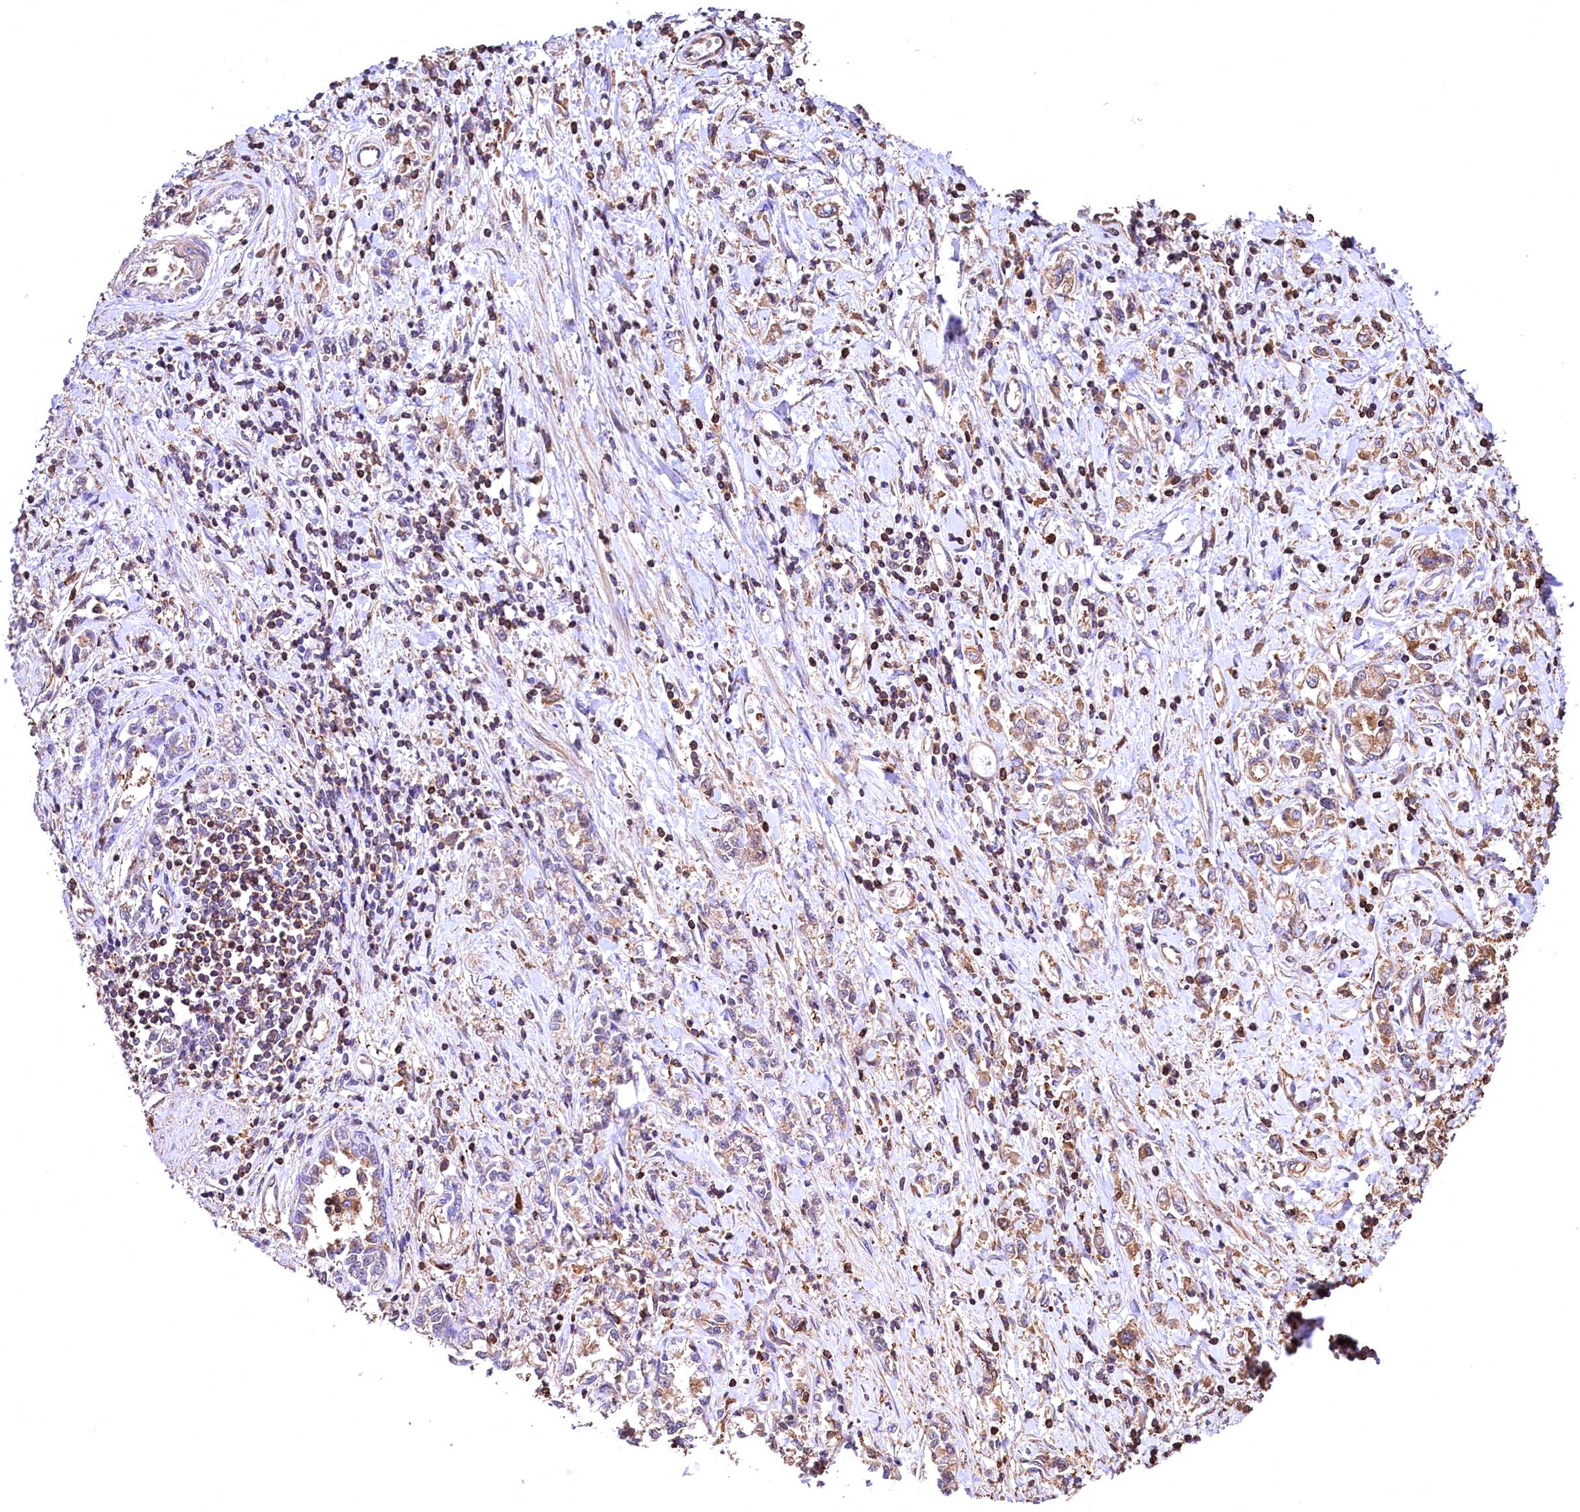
{"staining": {"intensity": "moderate", "quantity": "25%-75%", "location": "cytoplasmic/membranous"}, "tissue": "stomach cancer", "cell_type": "Tumor cells", "image_type": "cancer", "snomed": [{"axis": "morphology", "description": "Adenocarcinoma, NOS"}, {"axis": "topography", "description": "Stomach"}], "caption": "Immunohistochemistry staining of stomach cancer, which demonstrates medium levels of moderate cytoplasmic/membranous expression in approximately 25%-75% of tumor cells indicating moderate cytoplasmic/membranous protein positivity. The staining was performed using DAB (3,3'-diaminobenzidine) (brown) for protein detection and nuclei were counterstained in hematoxylin (blue).", "gene": "RARS2", "patient": {"sex": "female", "age": 76}}